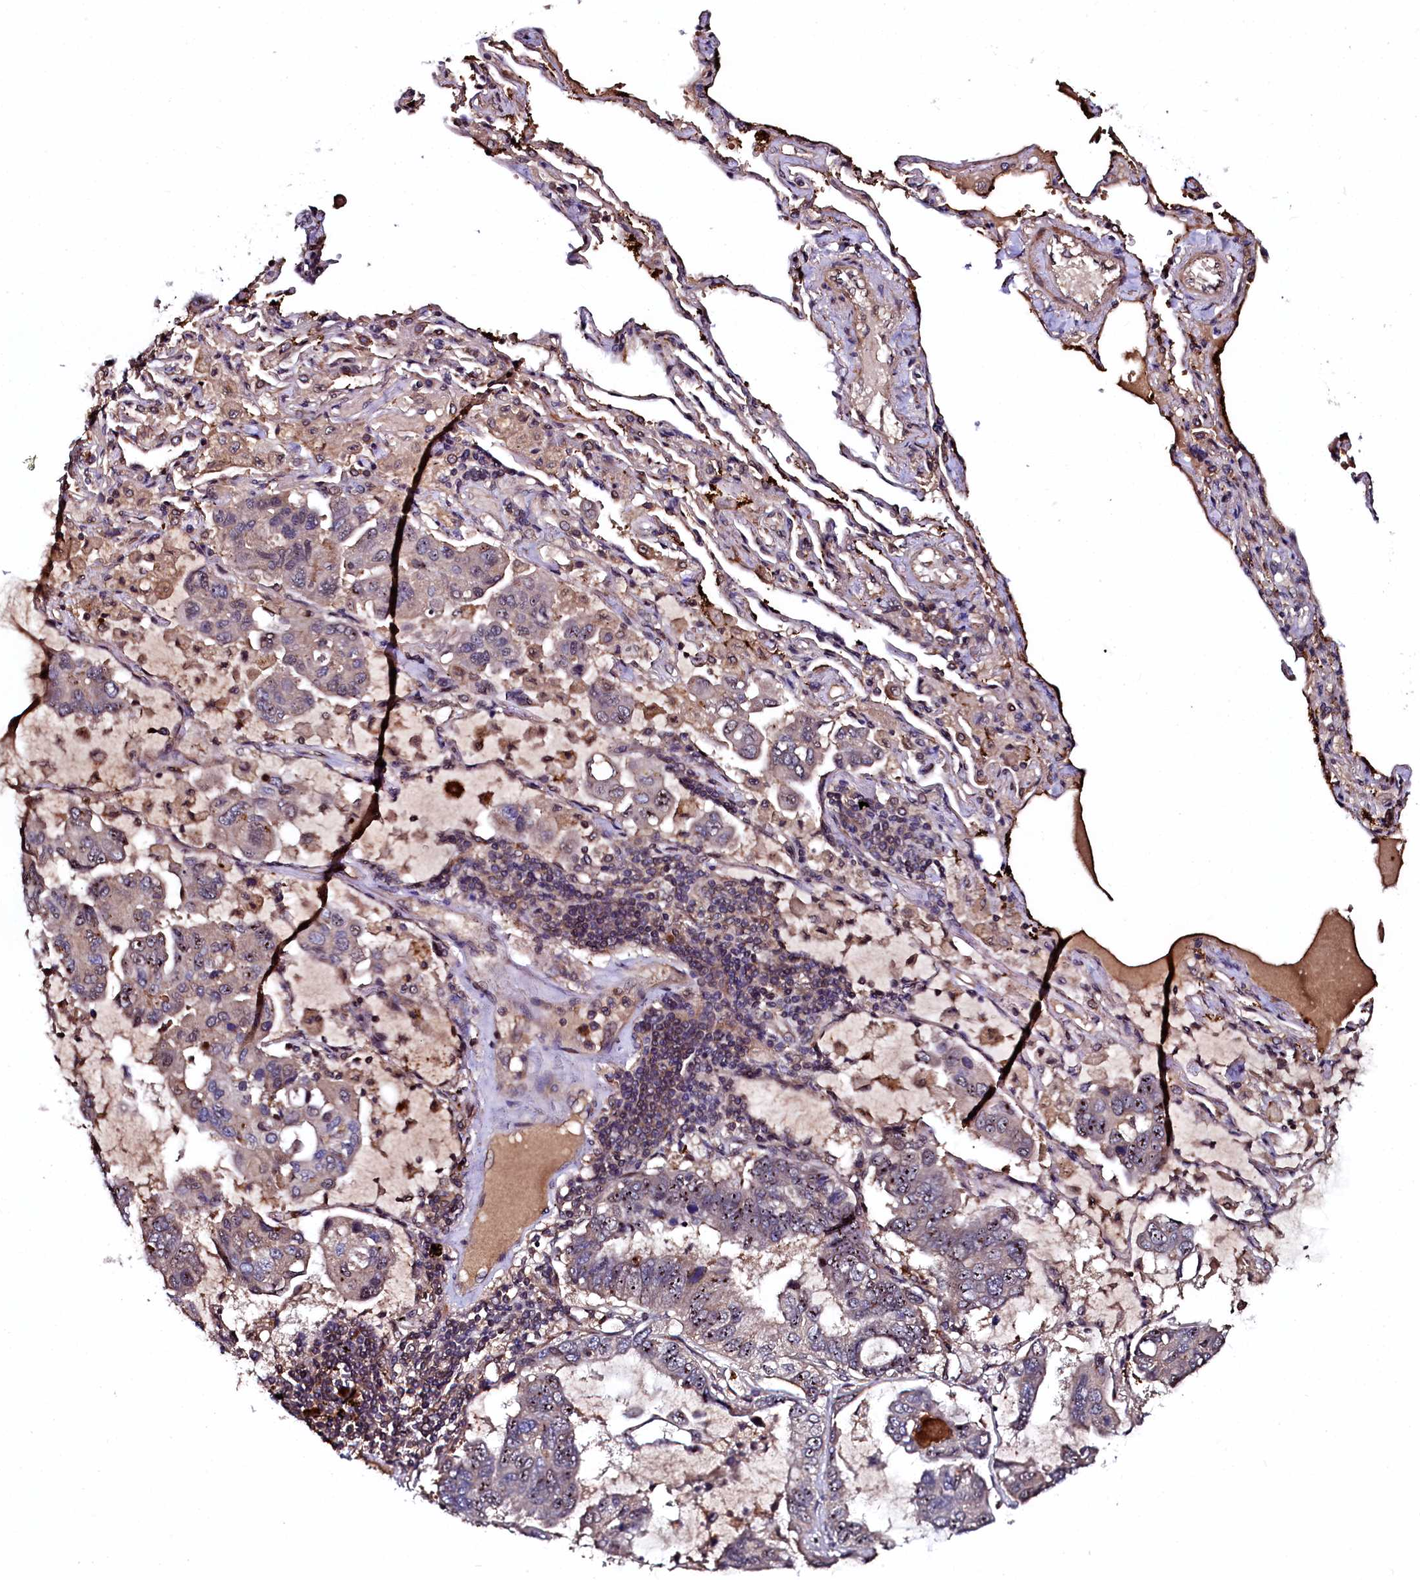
{"staining": {"intensity": "weak", "quantity": "<25%", "location": "cytoplasmic/membranous"}, "tissue": "lung cancer", "cell_type": "Tumor cells", "image_type": "cancer", "snomed": [{"axis": "morphology", "description": "Adenocarcinoma, NOS"}, {"axis": "topography", "description": "Lung"}], "caption": "Immunohistochemistry of lung cancer demonstrates no expression in tumor cells. The staining was performed using DAB to visualize the protein expression in brown, while the nuclei were stained in blue with hematoxylin (Magnification: 20x).", "gene": "N4BP1", "patient": {"sex": "male", "age": 64}}